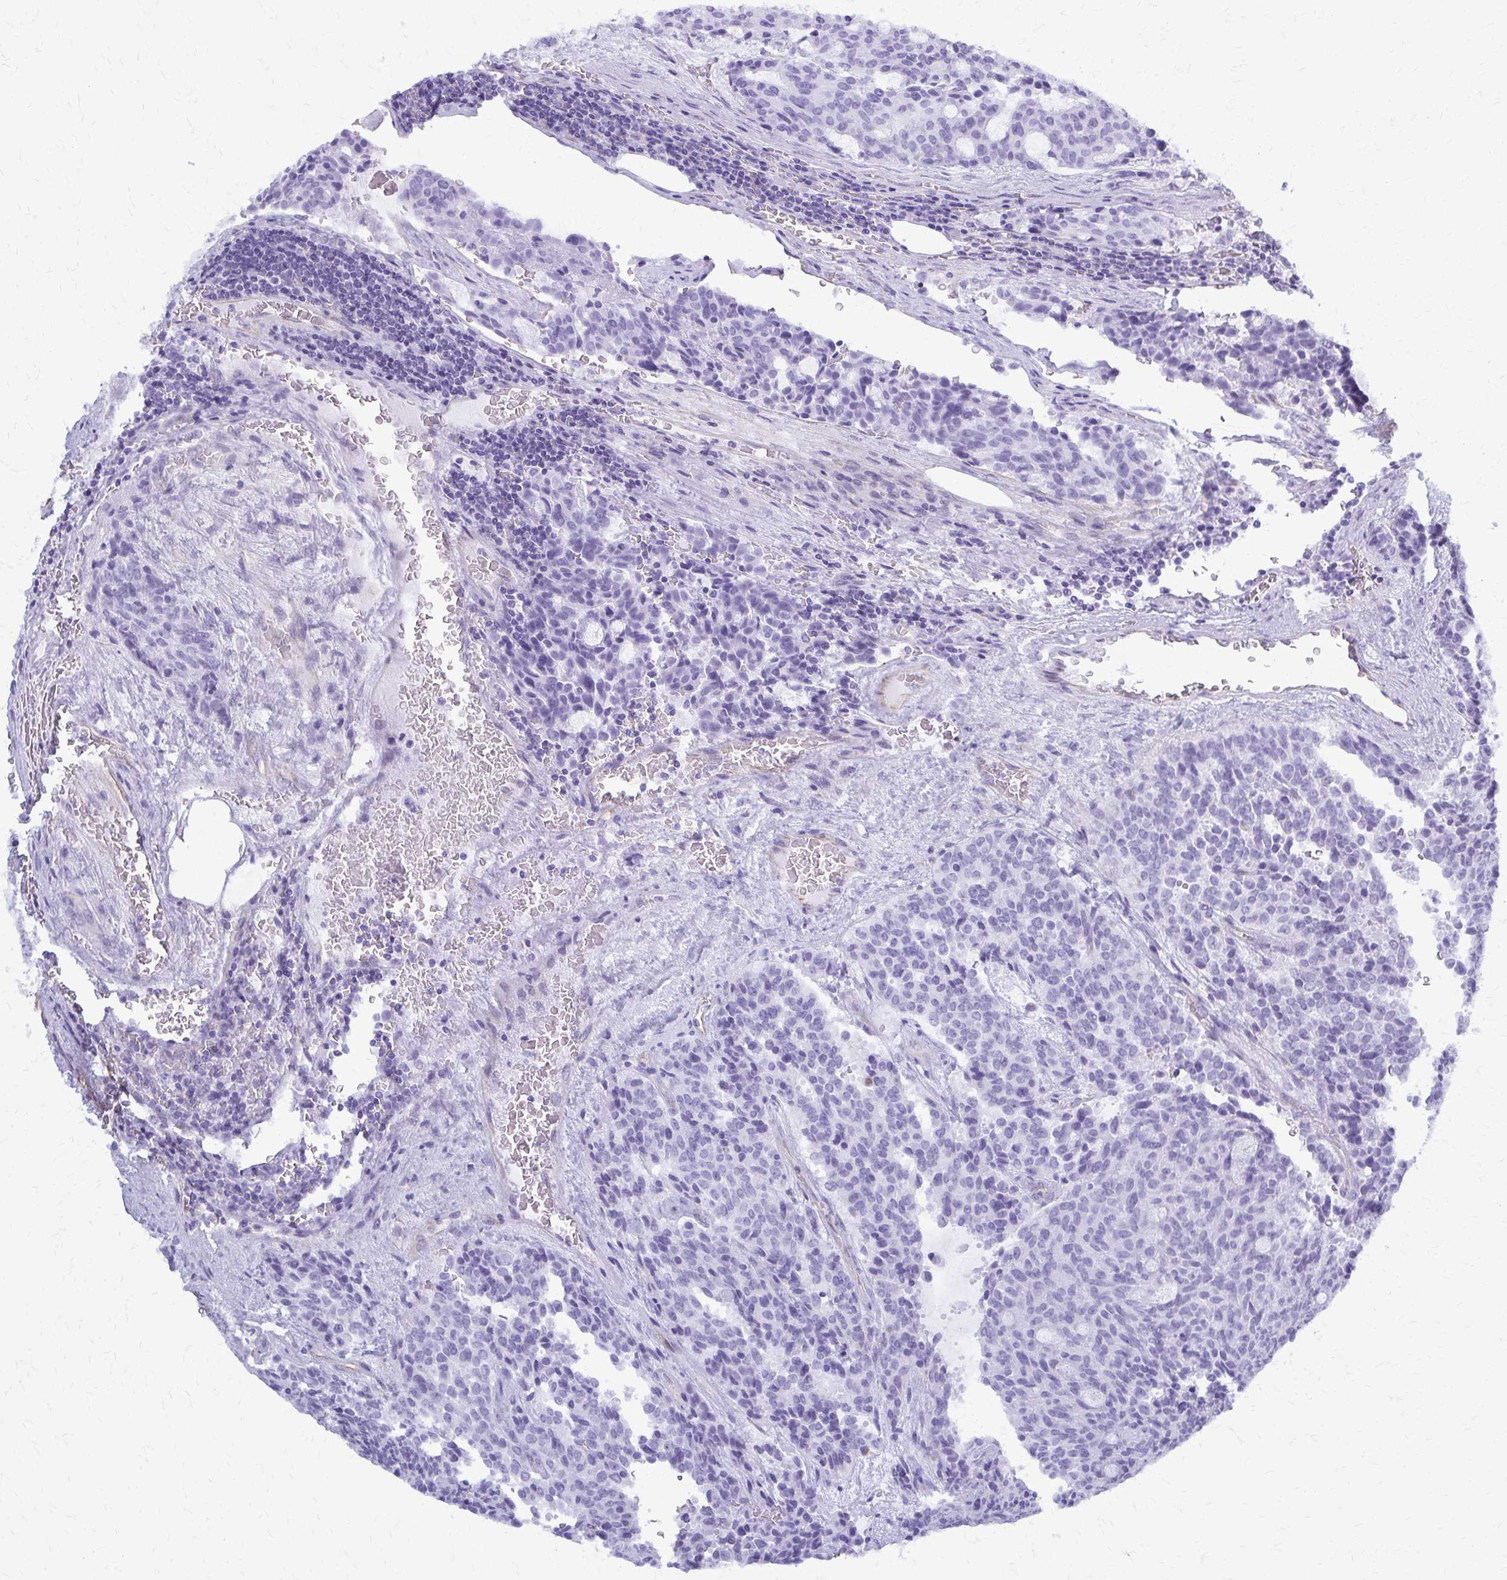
{"staining": {"intensity": "negative", "quantity": "none", "location": "none"}, "tissue": "carcinoid", "cell_type": "Tumor cells", "image_type": "cancer", "snomed": [{"axis": "morphology", "description": "Carcinoid, malignant, NOS"}, {"axis": "topography", "description": "Pancreas"}], "caption": "Tumor cells show no significant protein staining in malignant carcinoid.", "gene": "GFAP", "patient": {"sex": "female", "age": 54}}